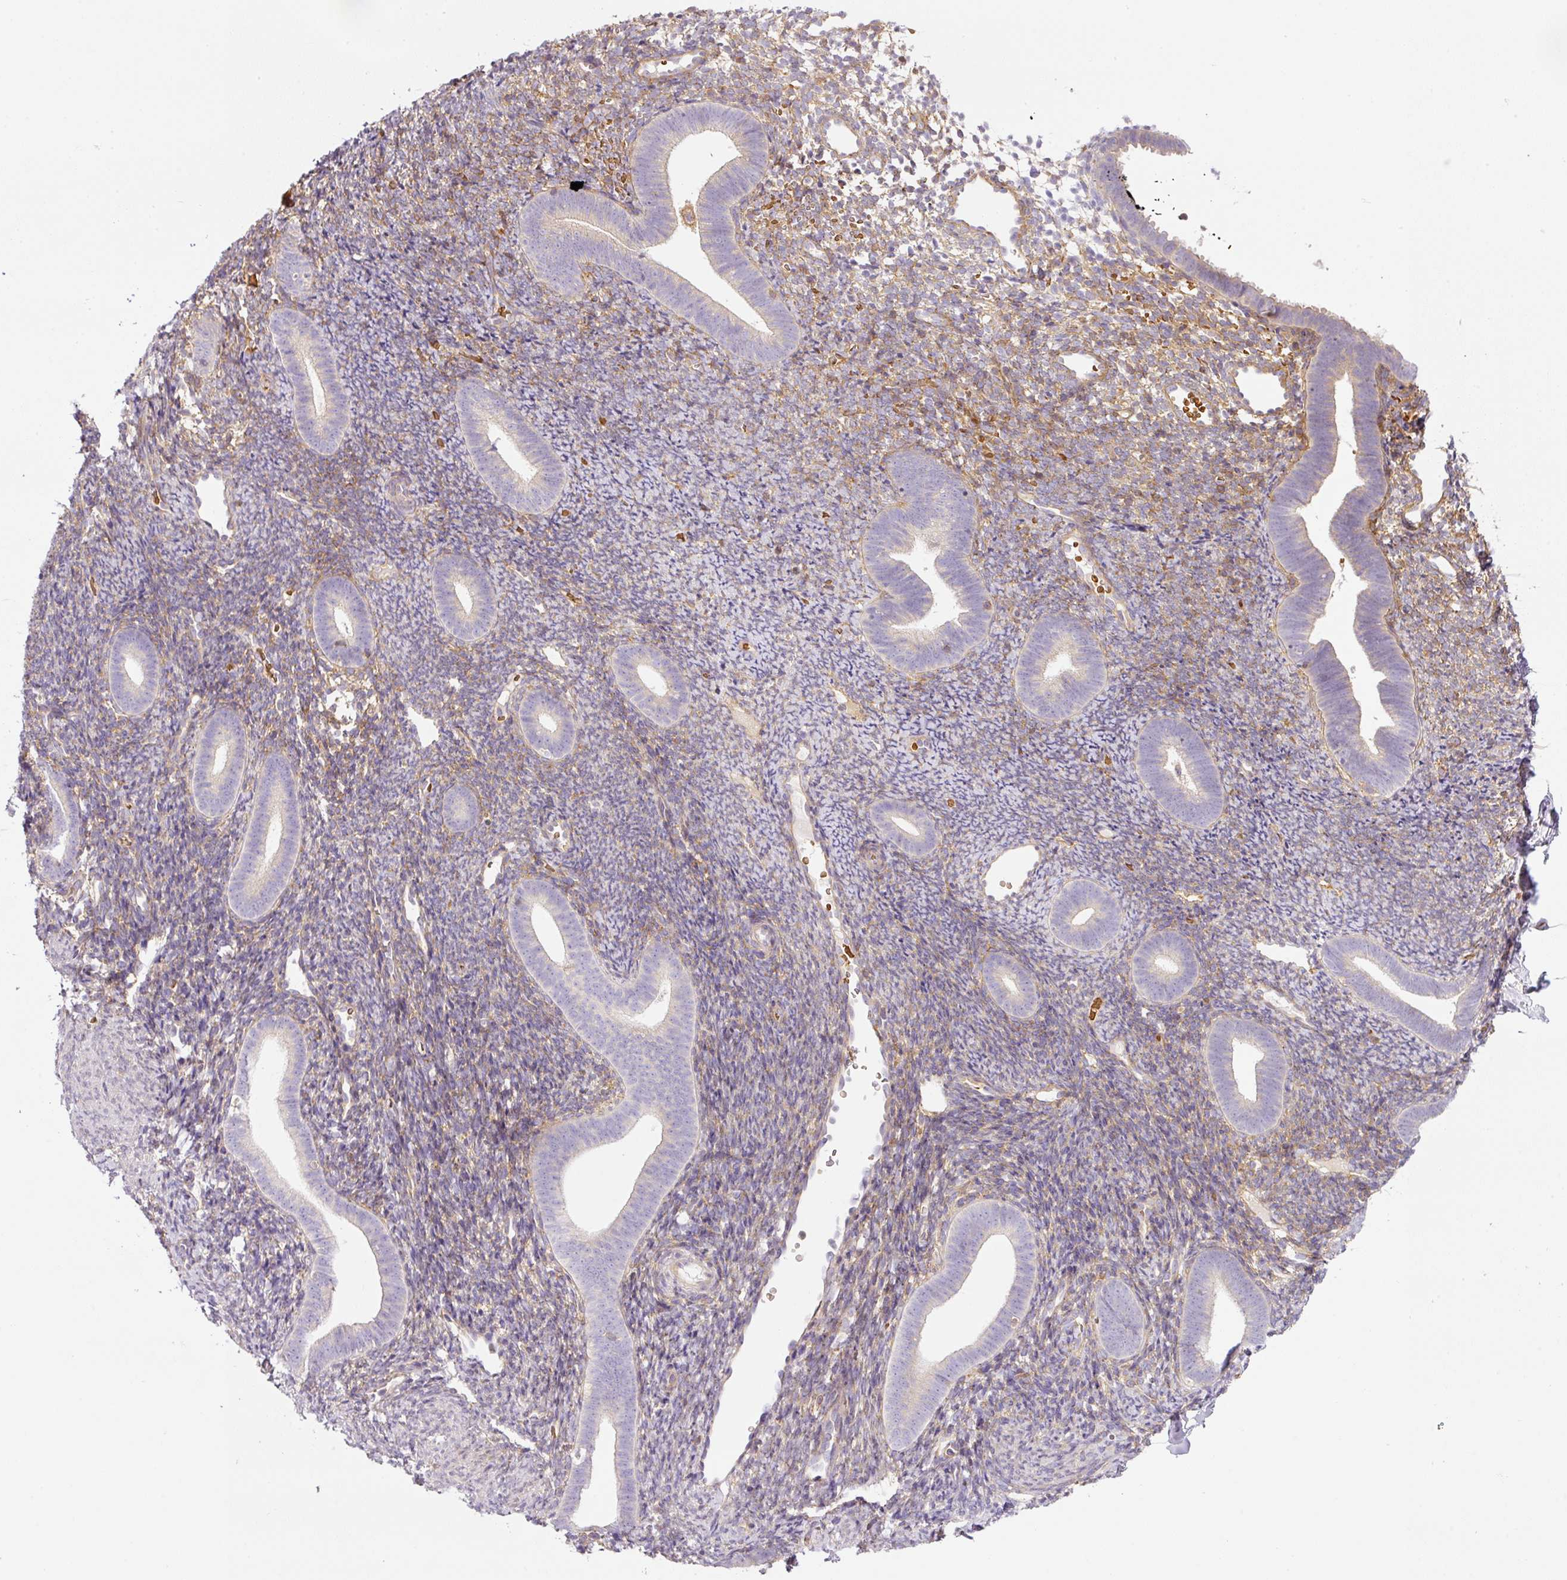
{"staining": {"intensity": "moderate", "quantity": "<25%", "location": "cytoplasmic/membranous"}, "tissue": "endometrium", "cell_type": "Cells in endometrial stroma", "image_type": "normal", "snomed": [{"axis": "morphology", "description": "Normal tissue, NOS"}, {"axis": "topography", "description": "Endometrium"}], "caption": "Immunohistochemistry (IHC) of benign human endometrium demonstrates low levels of moderate cytoplasmic/membranous expression in approximately <25% of cells in endometrial stroma.", "gene": "TBC1D2B", "patient": {"sex": "female", "age": 39}}